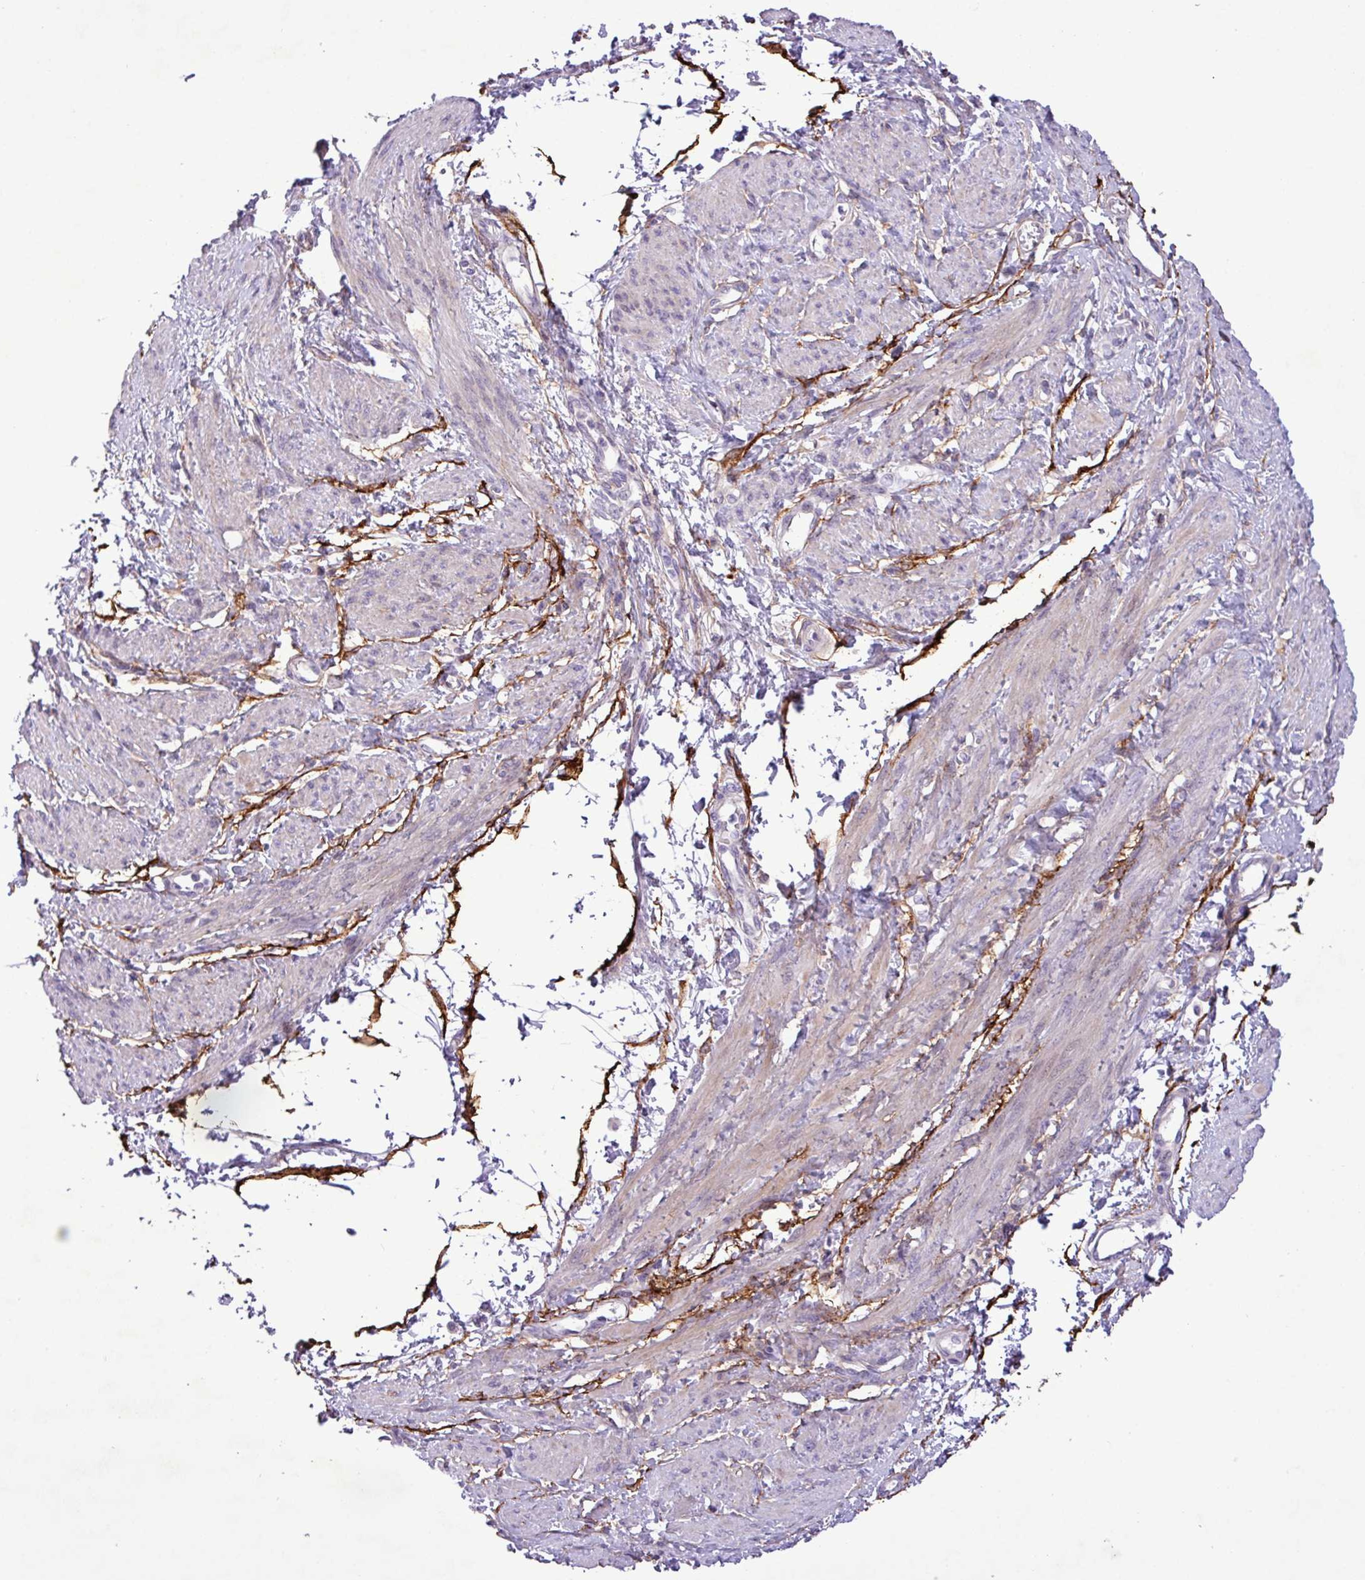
{"staining": {"intensity": "weak", "quantity": "<25%", "location": "cytoplasmic/membranous"}, "tissue": "smooth muscle", "cell_type": "Smooth muscle cells", "image_type": "normal", "snomed": [{"axis": "morphology", "description": "Normal tissue, NOS"}, {"axis": "topography", "description": "Smooth muscle"}, {"axis": "topography", "description": "Uterus"}], "caption": "This image is of benign smooth muscle stained with immunohistochemistry to label a protein in brown with the nuclei are counter-stained blue. There is no positivity in smooth muscle cells.", "gene": "CD248", "patient": {"sex": "female", "age": 39}}